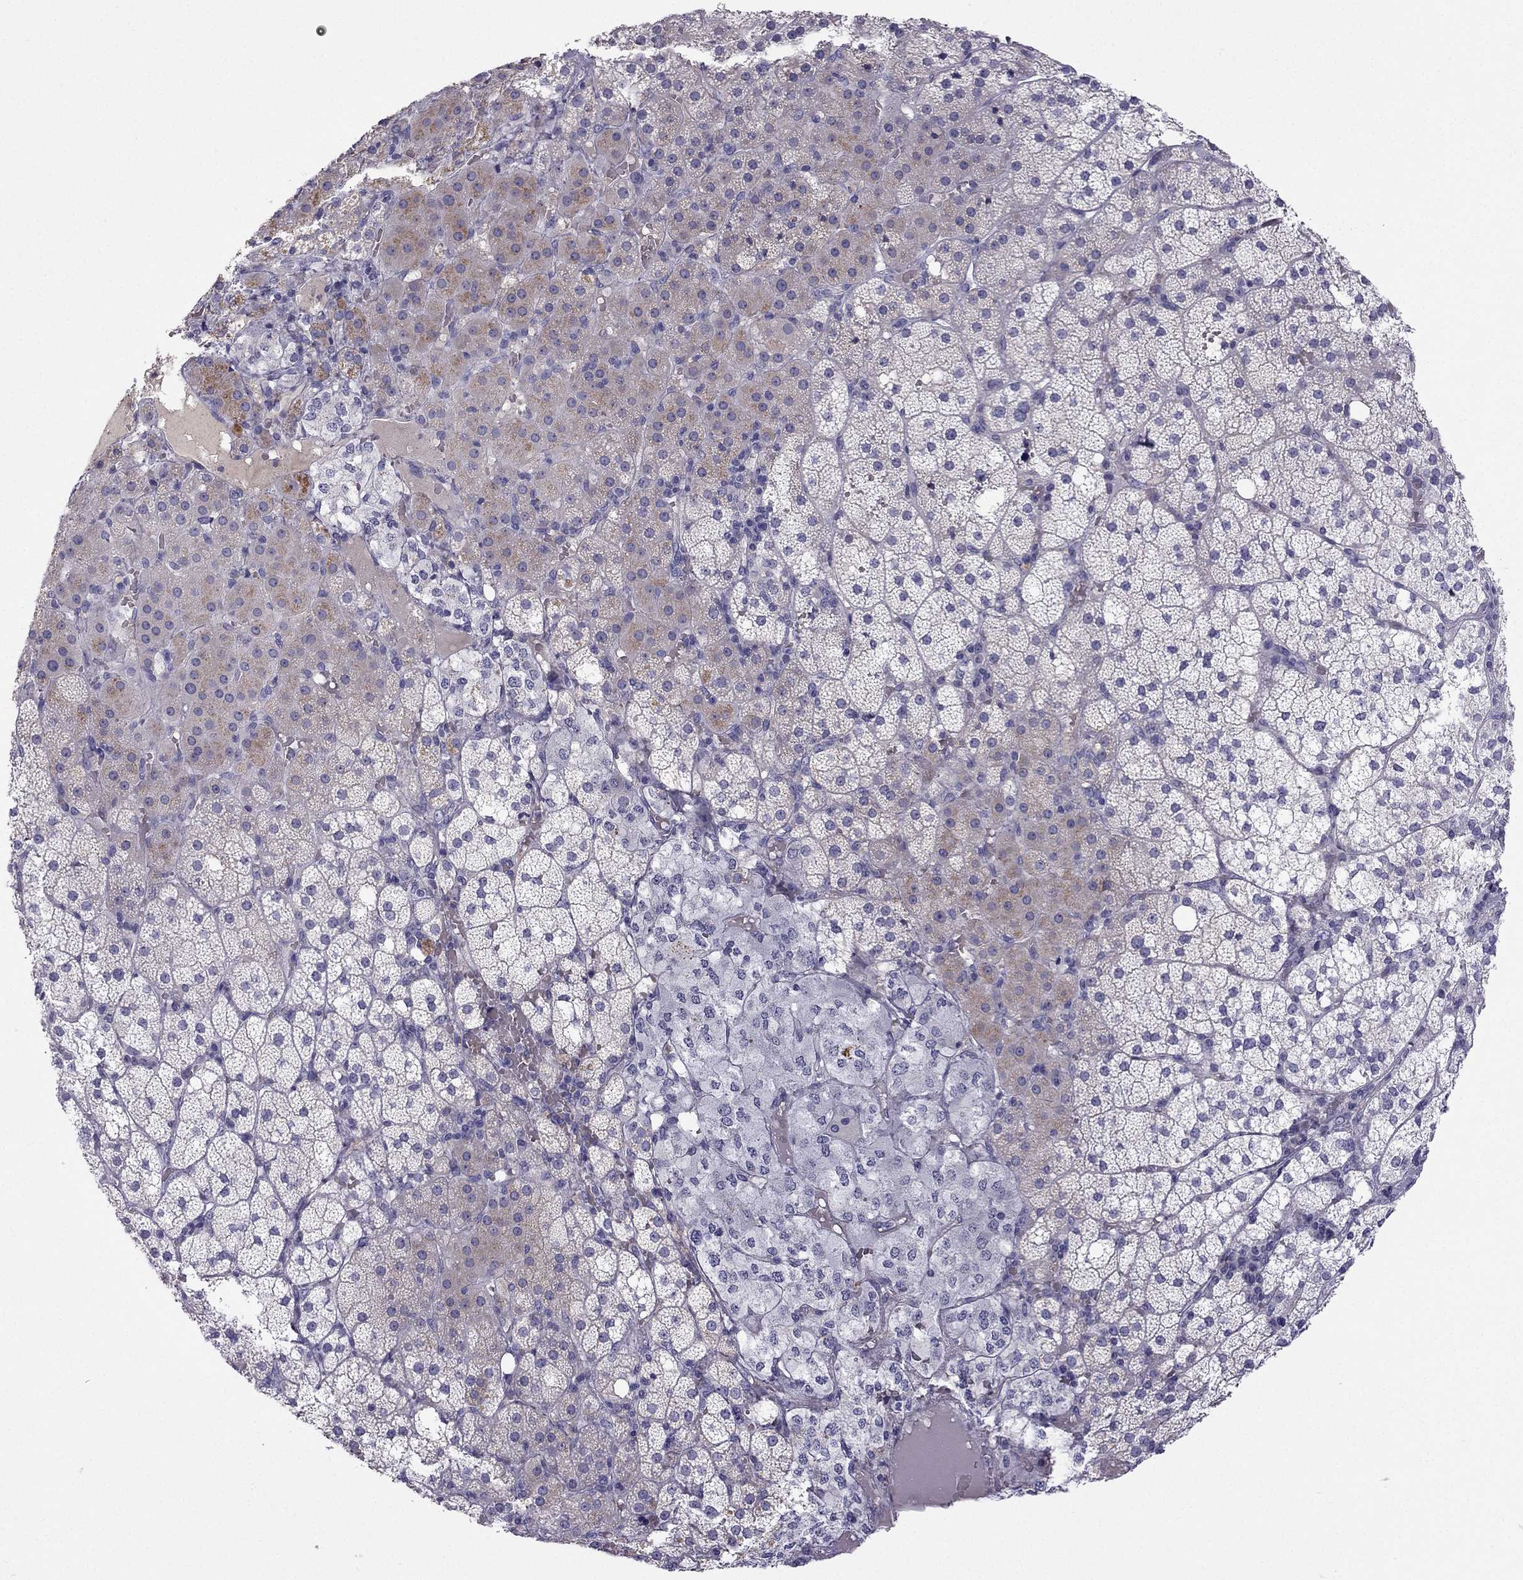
{"staining": {"intensity": "weak", "quantity": "<25%", "location": "cytoplasmic/membranous"}, "tissue": "adrenal gland", "cell_type": "Glandular cells", "image_type": "normal", "snomed": [{"axis": "morphology", "description": "Normal tissue, NOS"}, {"axis": "topography", "description": "Adrenal gland"}], "caption": "Immunohistochemistry image of benign human adrenal gland stained for a protein (brown), which displays no expression in glandular cells. Nuclei are stained in blue.", "gene": "STOML3", "patient": {"sex": "male", "age": 53}}